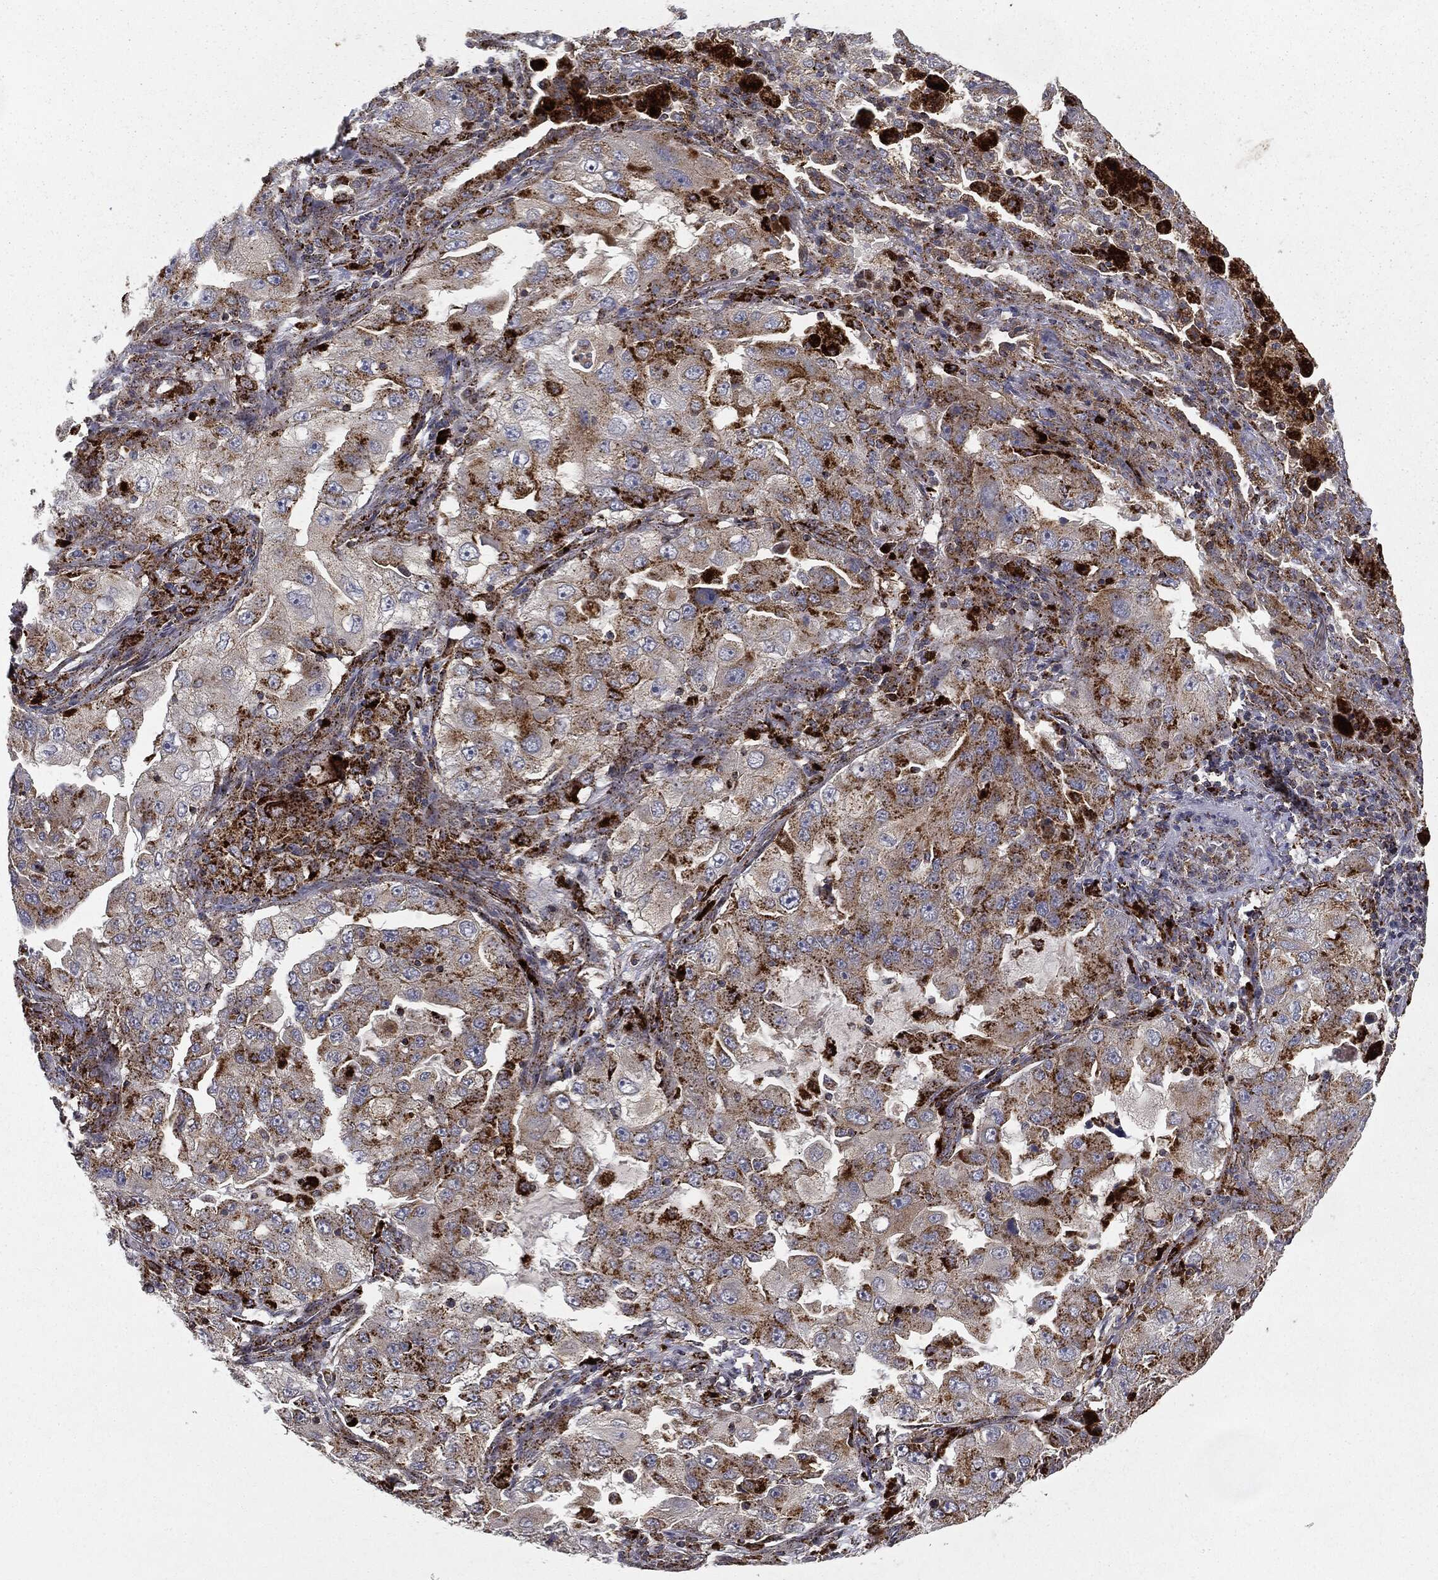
{"staining": {"intensity": "moderate", "quantity": "25%-75%", "location": "cytoplasmic/membranous"}, "tissue": "lung cancer", "cell_type": "Tumor cells", "image_type": "cancer", "snomed": [{"axis": "morphology", "description": "Adenocarcinoma, NOS"}, {"axis": "topography", "description": "Lung"}], "caption": "A histopathology image showing moderate cytoplasmic/membranous expression in approximately 25%-75% of tumor cells in lung adenocarcinoma, as visualized by brown immunohistochemical staining.", "gene": "CTSA", "patient": {"sex": "female", "age": 61}}